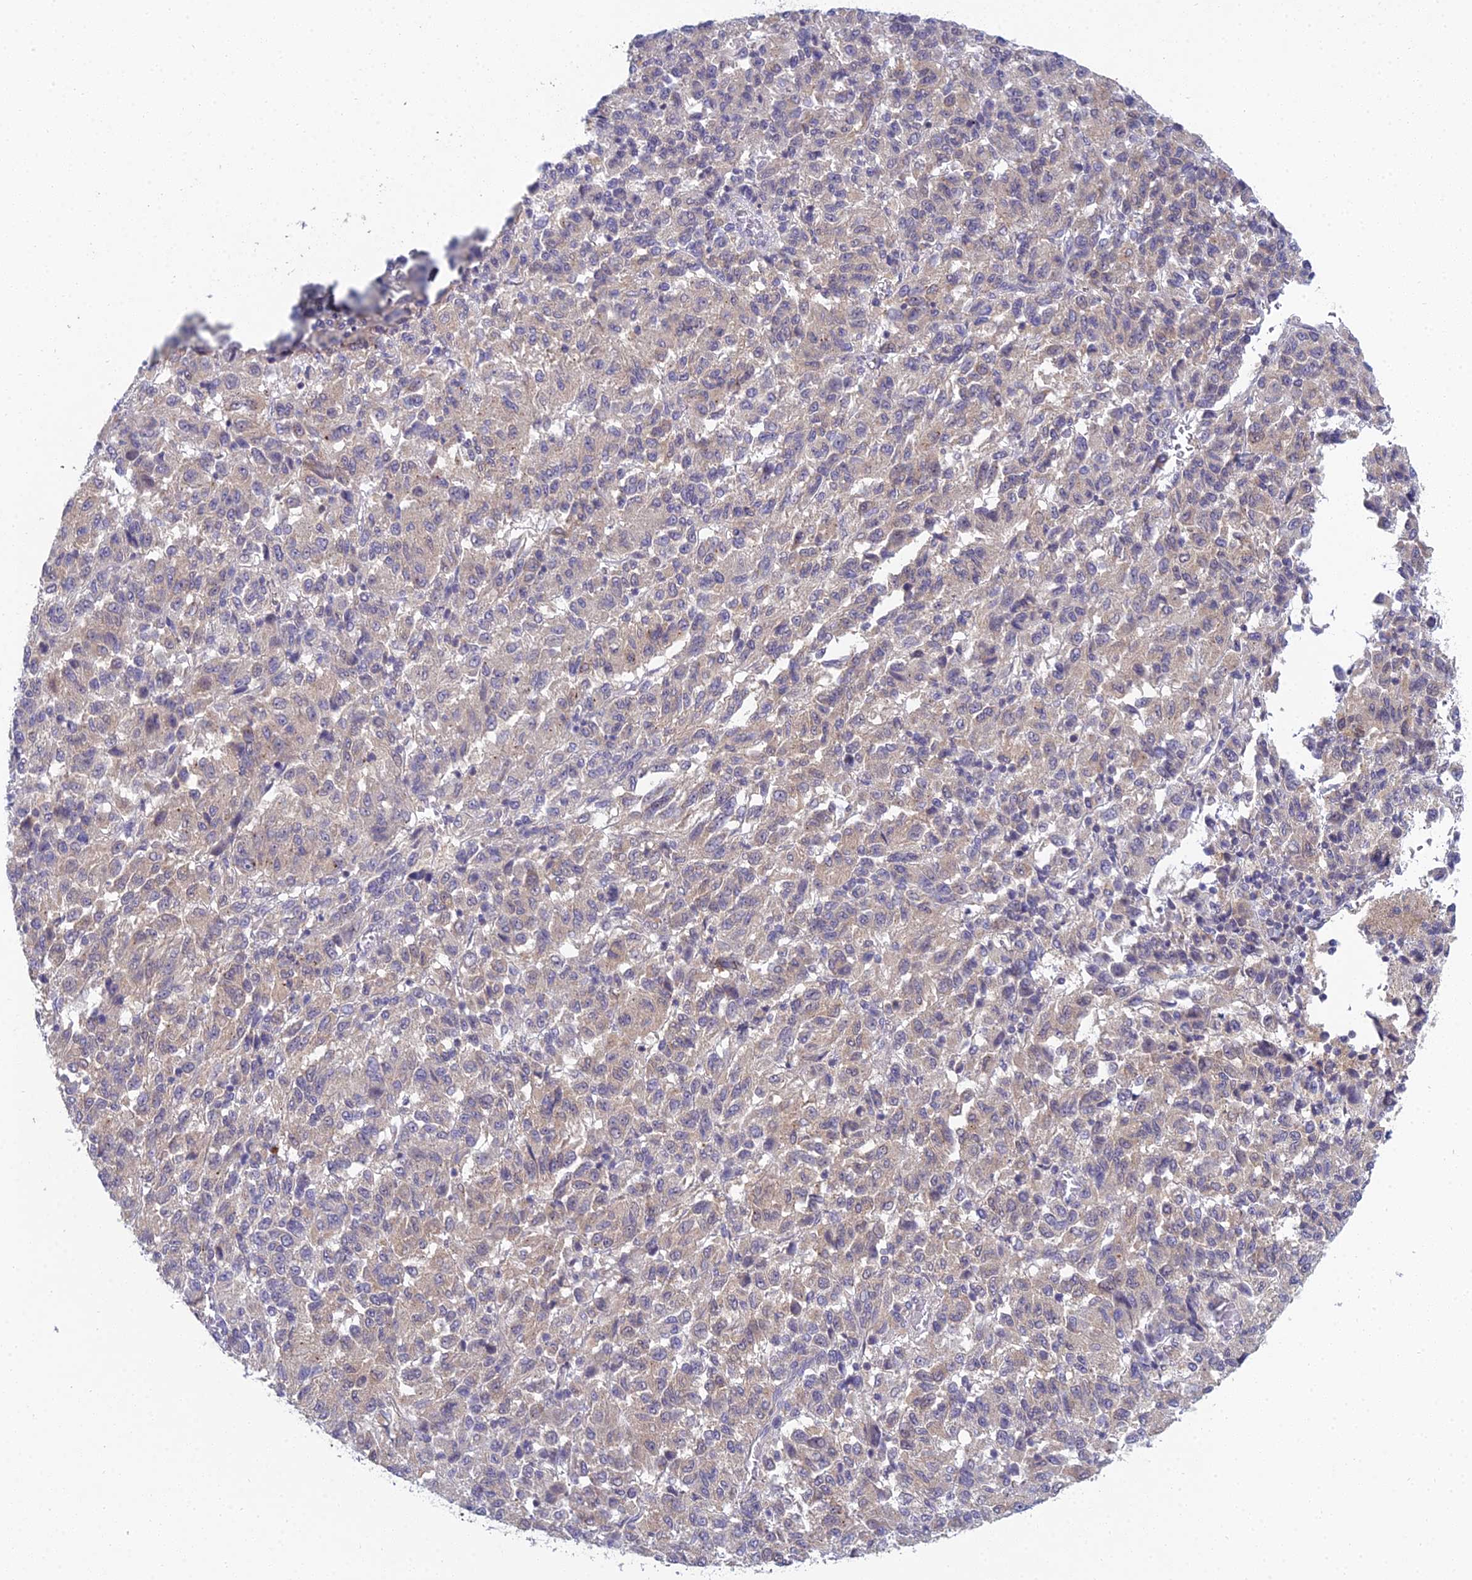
{"staining": {"intensity": "weak", "quantity": "25%-75%", "location": "cytoplasmic/membranous"}, "tissue": "melanoma", "cell_type": "Tumor cells", "image_type": "cancer", "snomed": [{"axis": "morphology", "description": "Malignant melanoma, Metastatic site"}, {"axis": "topography", "description": "Lung"}], "caption": "Tumor cells demonstrate low levels of weak cytoplasmic/membranous staining in about 25%-75% of cells in malignant melanoma (metastatic site).", "gene": "METTL26", "patient": {"sex": "male", "age": 64}}